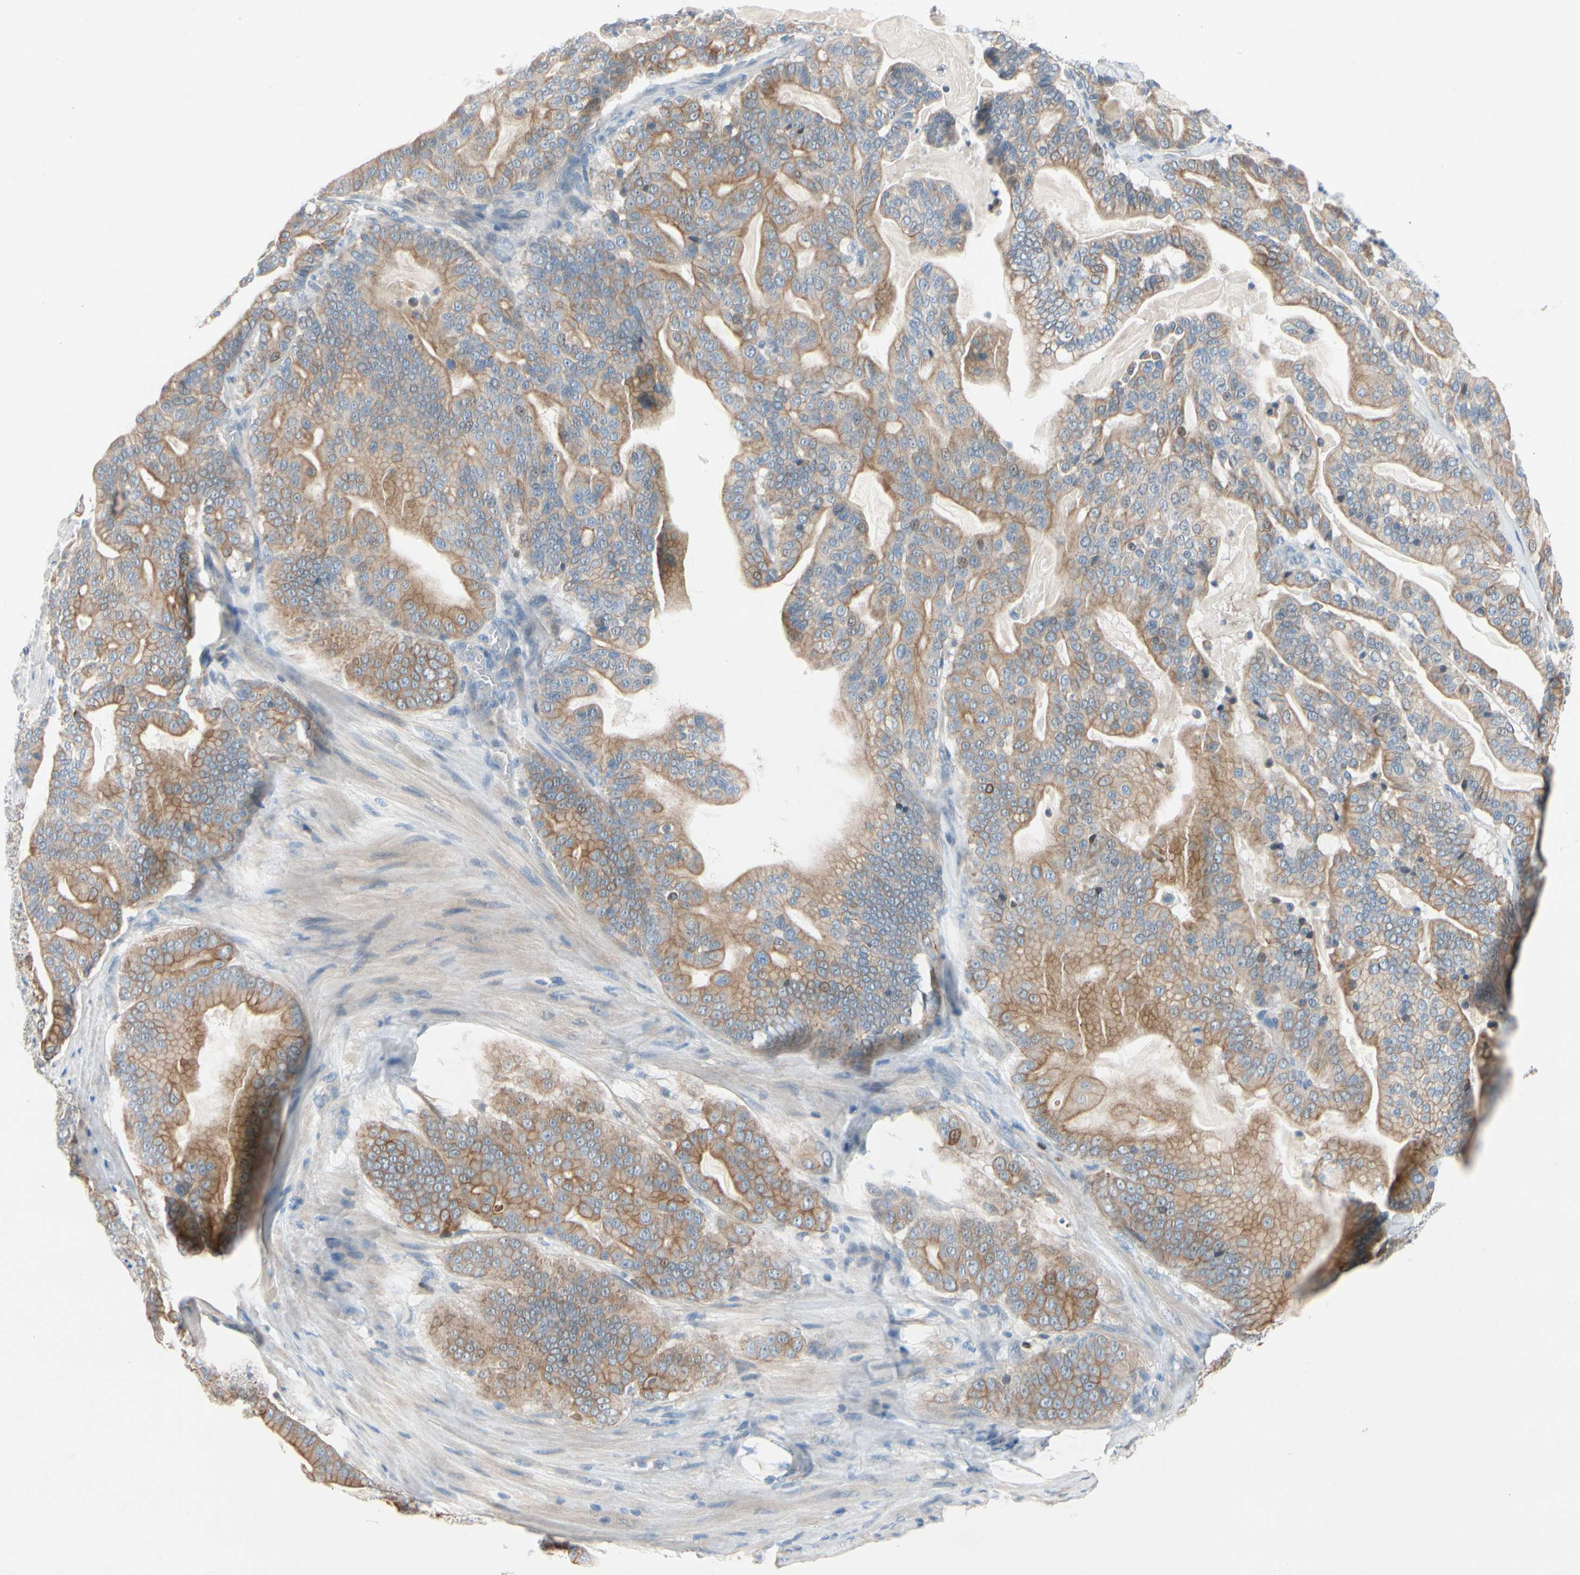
{"staining": {"intensity": "moderate", "quantity": ">75%", "location": "cytoplasmic/membranous"}, "tissue": "pancreatic cancer", "cell_type": "Tumor cells", "image_type": "cancer", "snomed": [{"axis": "morphology", "description": "Adenocarcinoma, NOS"}, {"axis": "topography", "description": "Pancreas"}], "caption": "A brown stain shows moderate cytoplasmic/membranous positivity of a protein in human adenocarcinoma (pancreatic) tumor cells.", "gene": "ZNF132", "patient": {"sex": "male", "age": 63}}